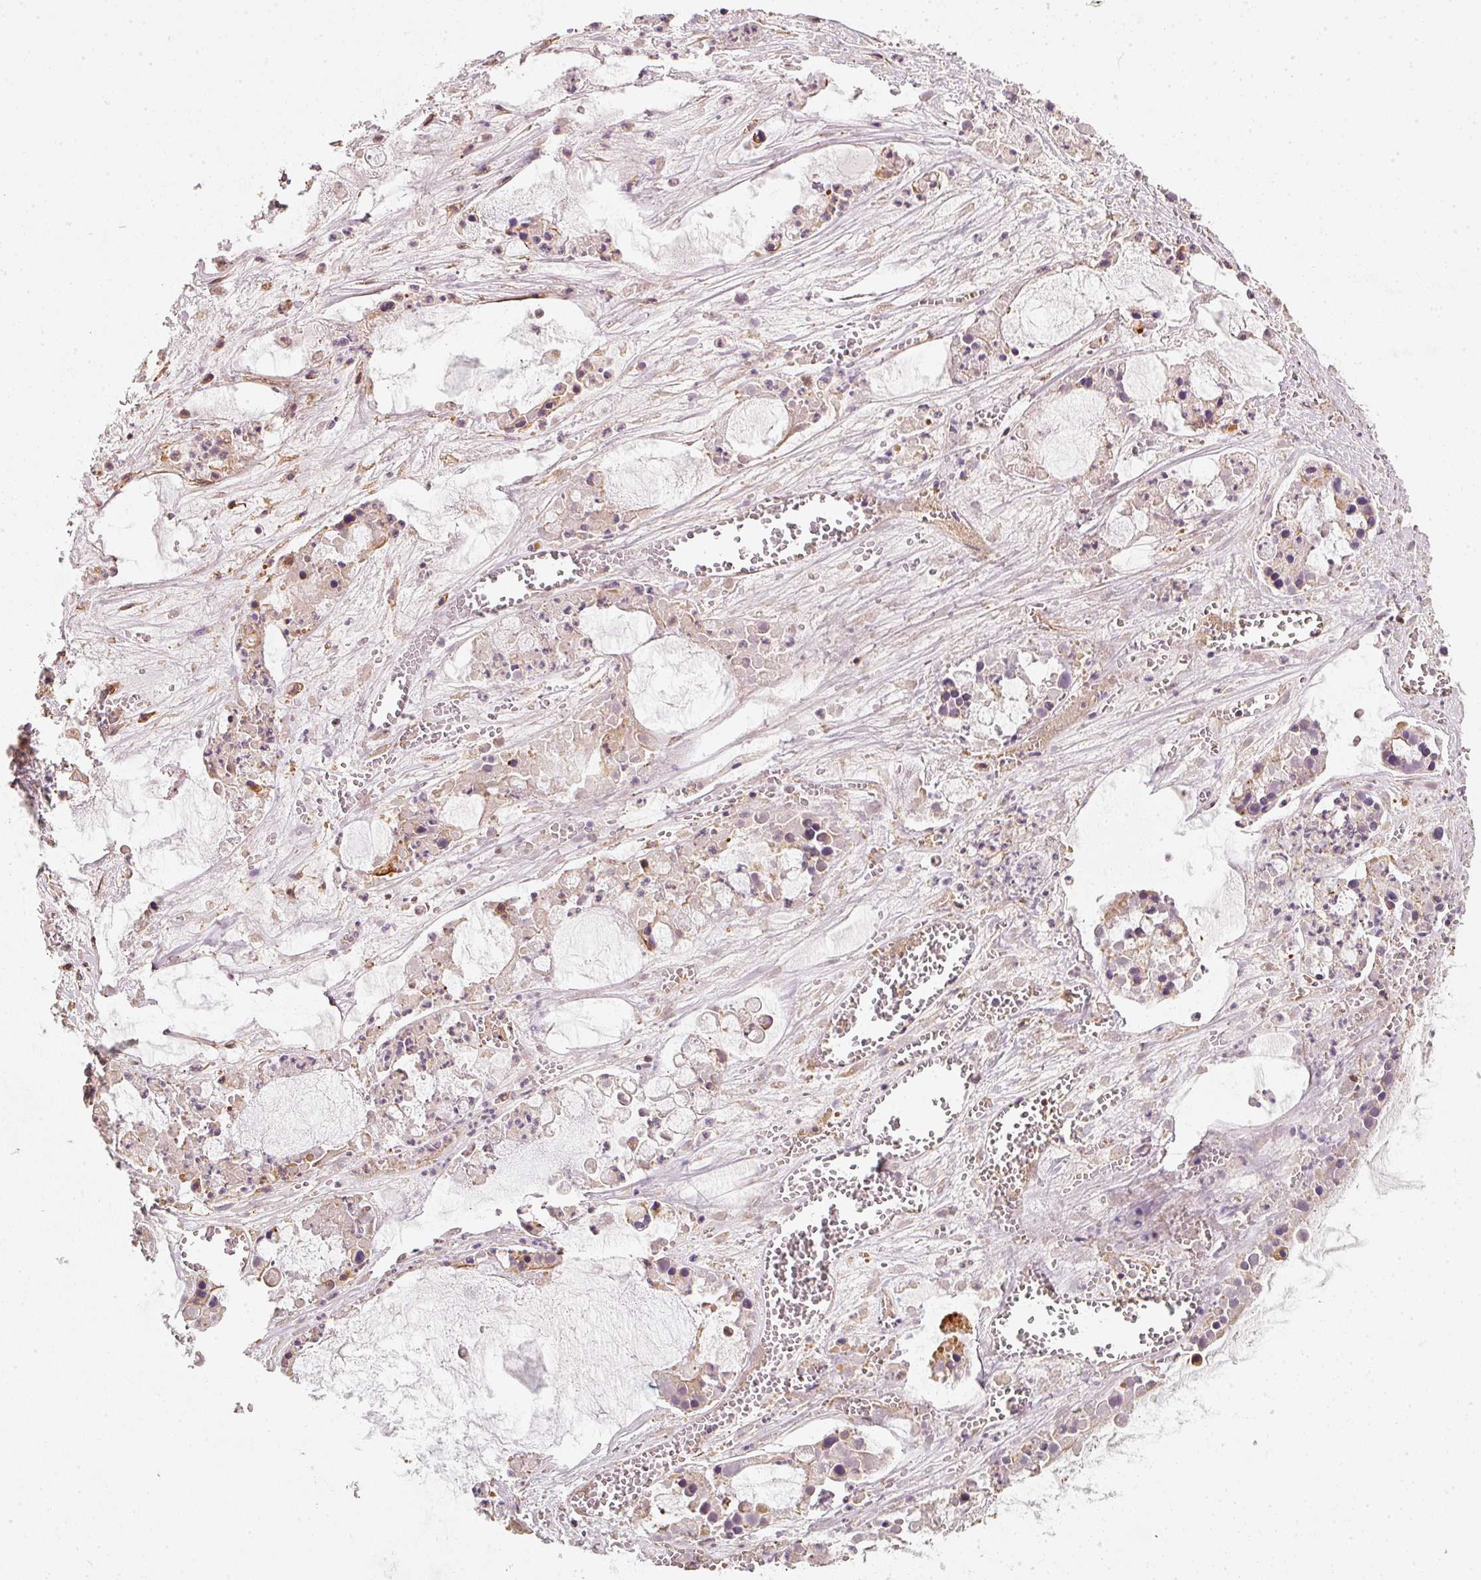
{"staining": {"intensity": "moderate", "quantity": ">75%", "location": "cytoplasmic/membranous"}, "tissue": "ovarian cancer", "cell_type": "Tumor cells", "image_type": "cancer", "snomed": [{"axis": "morphology", "description": "Cystadenocarcinoma, mucinous, NOS"}, {"axis": "topography", "description": "Ovary"}], "caption": "This histopathology image shows immunohistochemistry (IHC) staining of human ovarian cancer (mucinous cystadenocarcinoma), with medium moderate cytoplasmic/membranous expression in approximately >75% of tumor cells.", "gene": "CEP95", "patient": {"sex": "female", "age": 63}}